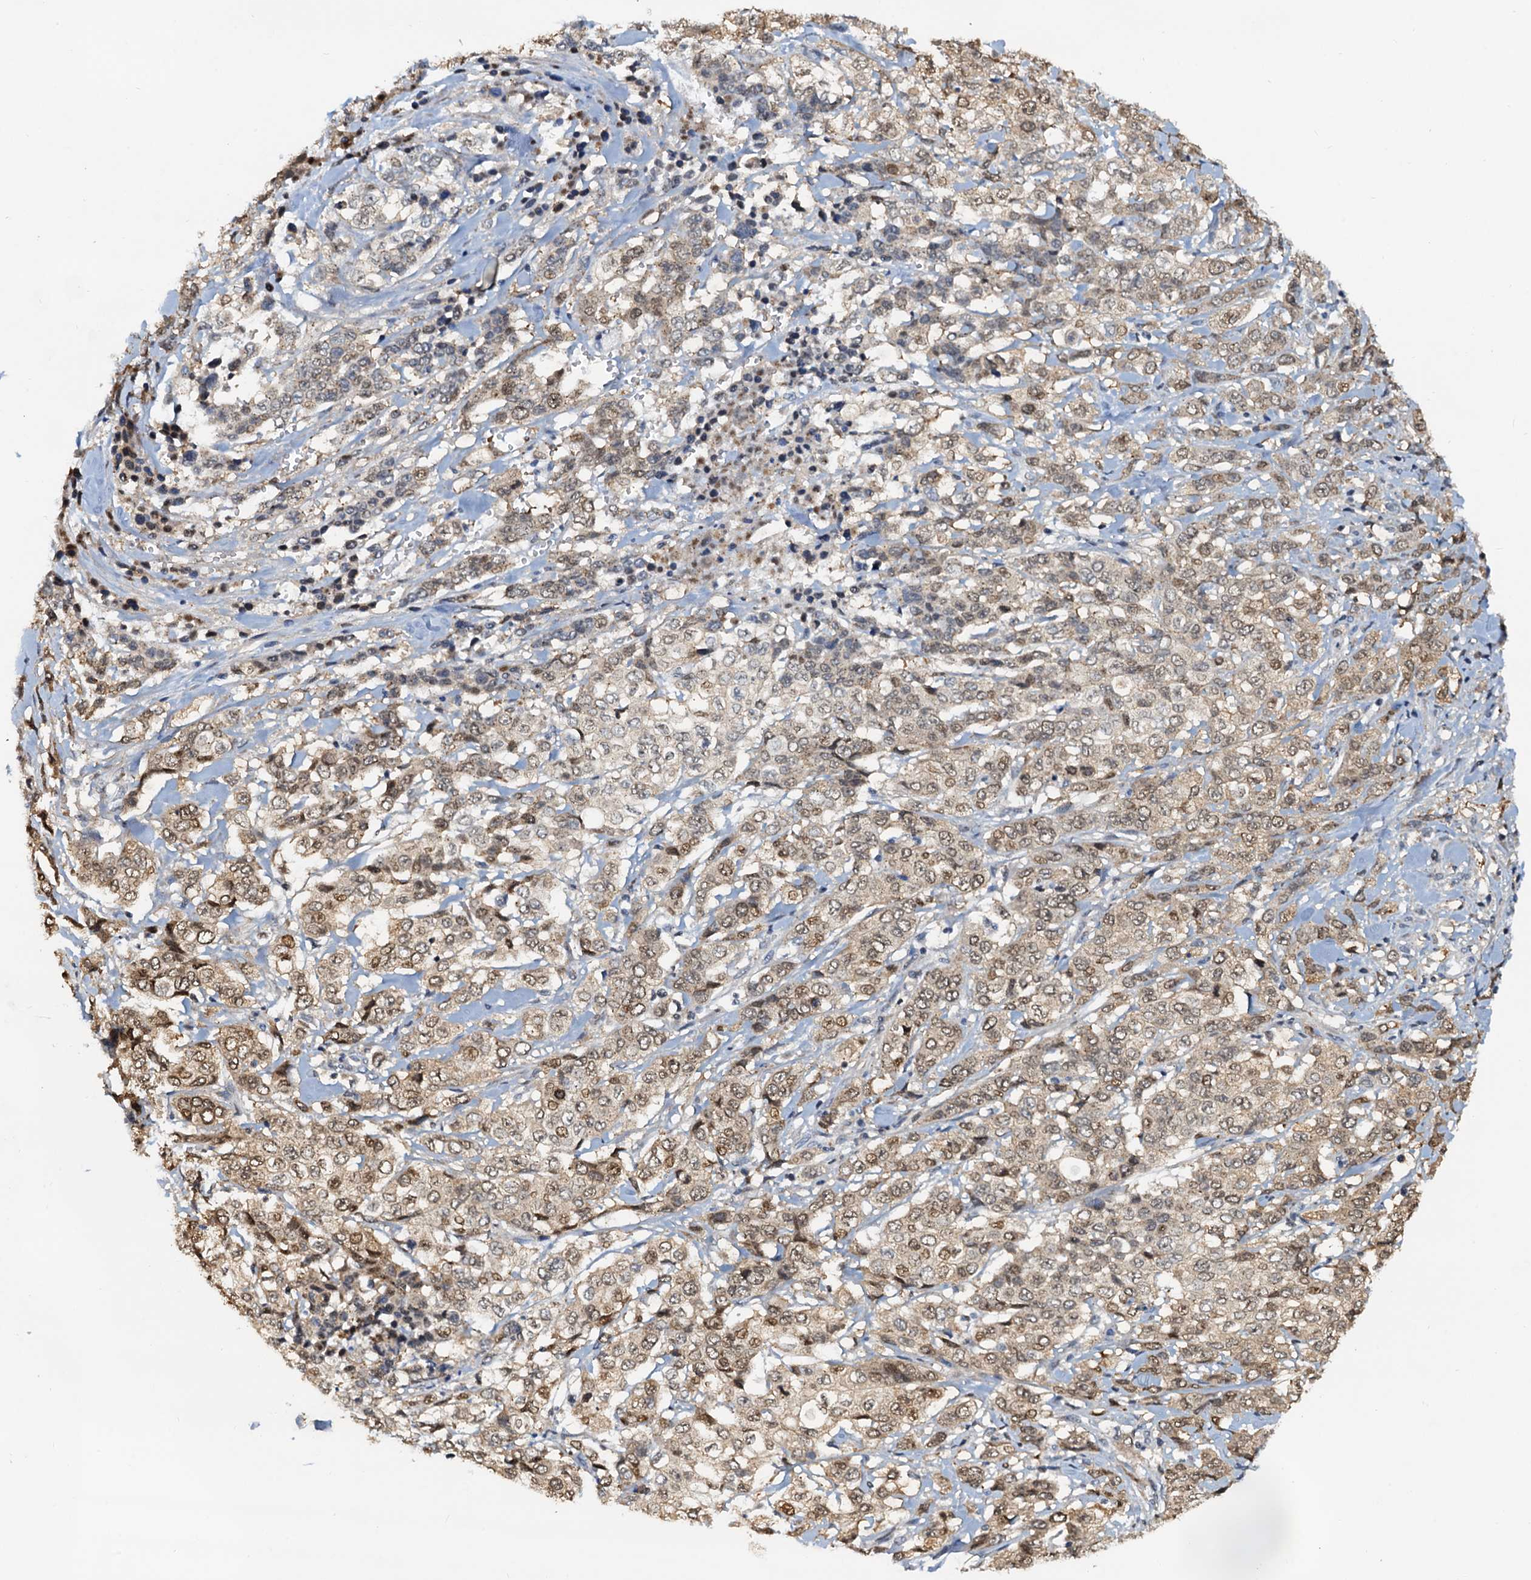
{"staining": {"intensity": "moderate", "quantity": "25%-75%", "location": "cytoplasmic/membranous,nuclear"}, "tissue": "stomach cancer", "cell_type": "Tumor cells", "image_type": "cancer", "snomed": [{"axis": "morphology", "description": "Adenocarcinoma, NOS"}, {"axis": "topography", "description": "Stomach, upper"}], "caption": "This is an image of IHC staining of stomach cancer, which shows moderate positivity in the cytoplasmic/membranous and nuclear of tumor cells.", "gene": "PTGES3", "patient": {"sex": "male", "age": 62}}